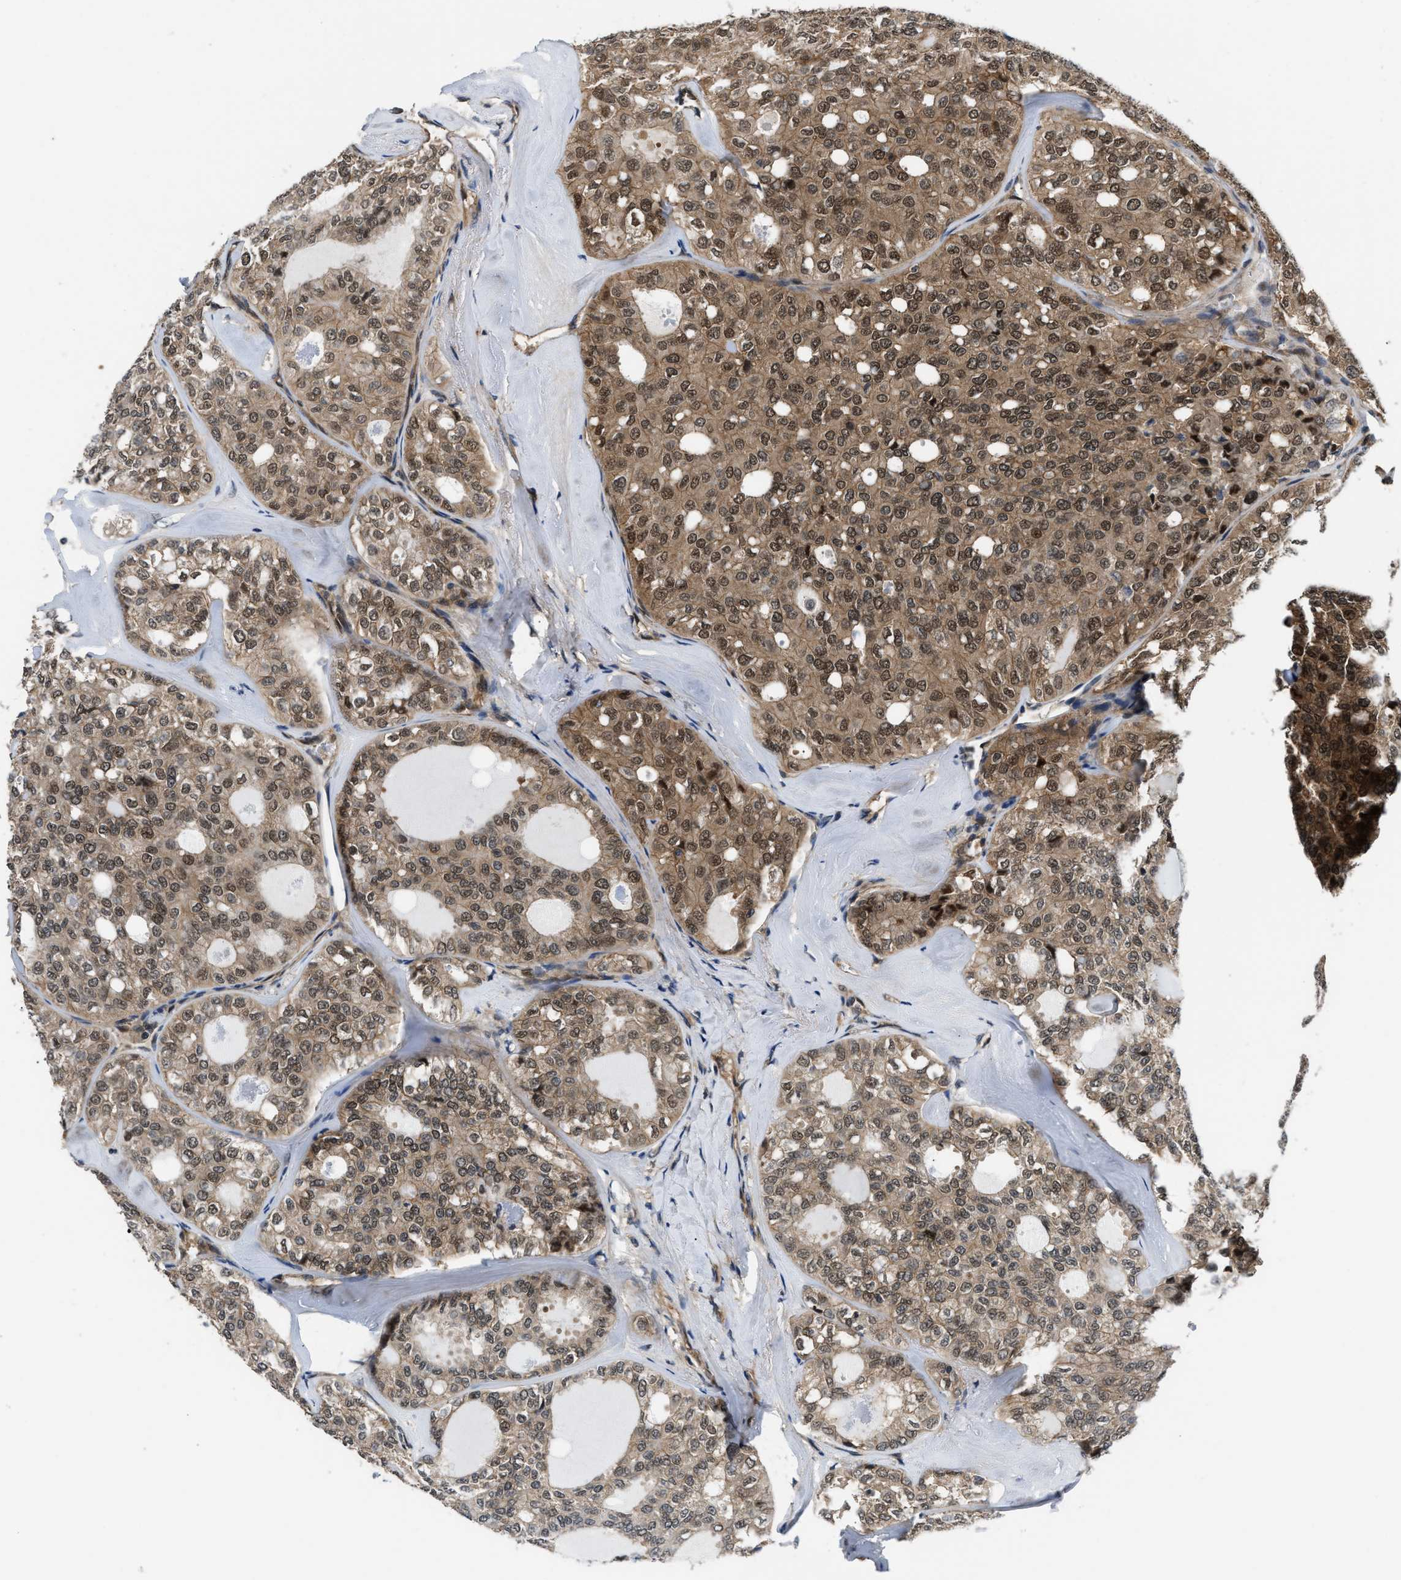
{"staining": {"intensity": "moderate", "quantity": ">75%", "location": "cytoplasmic/membranous,nuclear"}, "tissue": "thyroid cancer", "cell_type": "Tumor cells", "image_type": "cancer", "snomed": [{"axis": "morphology", "description": "Follicular adenoma carcinoma, NOS"}, {"axis": "topography", "description": "Thyroid gland"}], "caption": "Protein staining of follicular adenoma carcinoma (thyroid) tissue exhibits moderate cytoplasmic/membranous and nuclear positivity in about >75% of tumor cells.", "gene": "COPS2", "patient": {"sex": "male", "age": 75}}